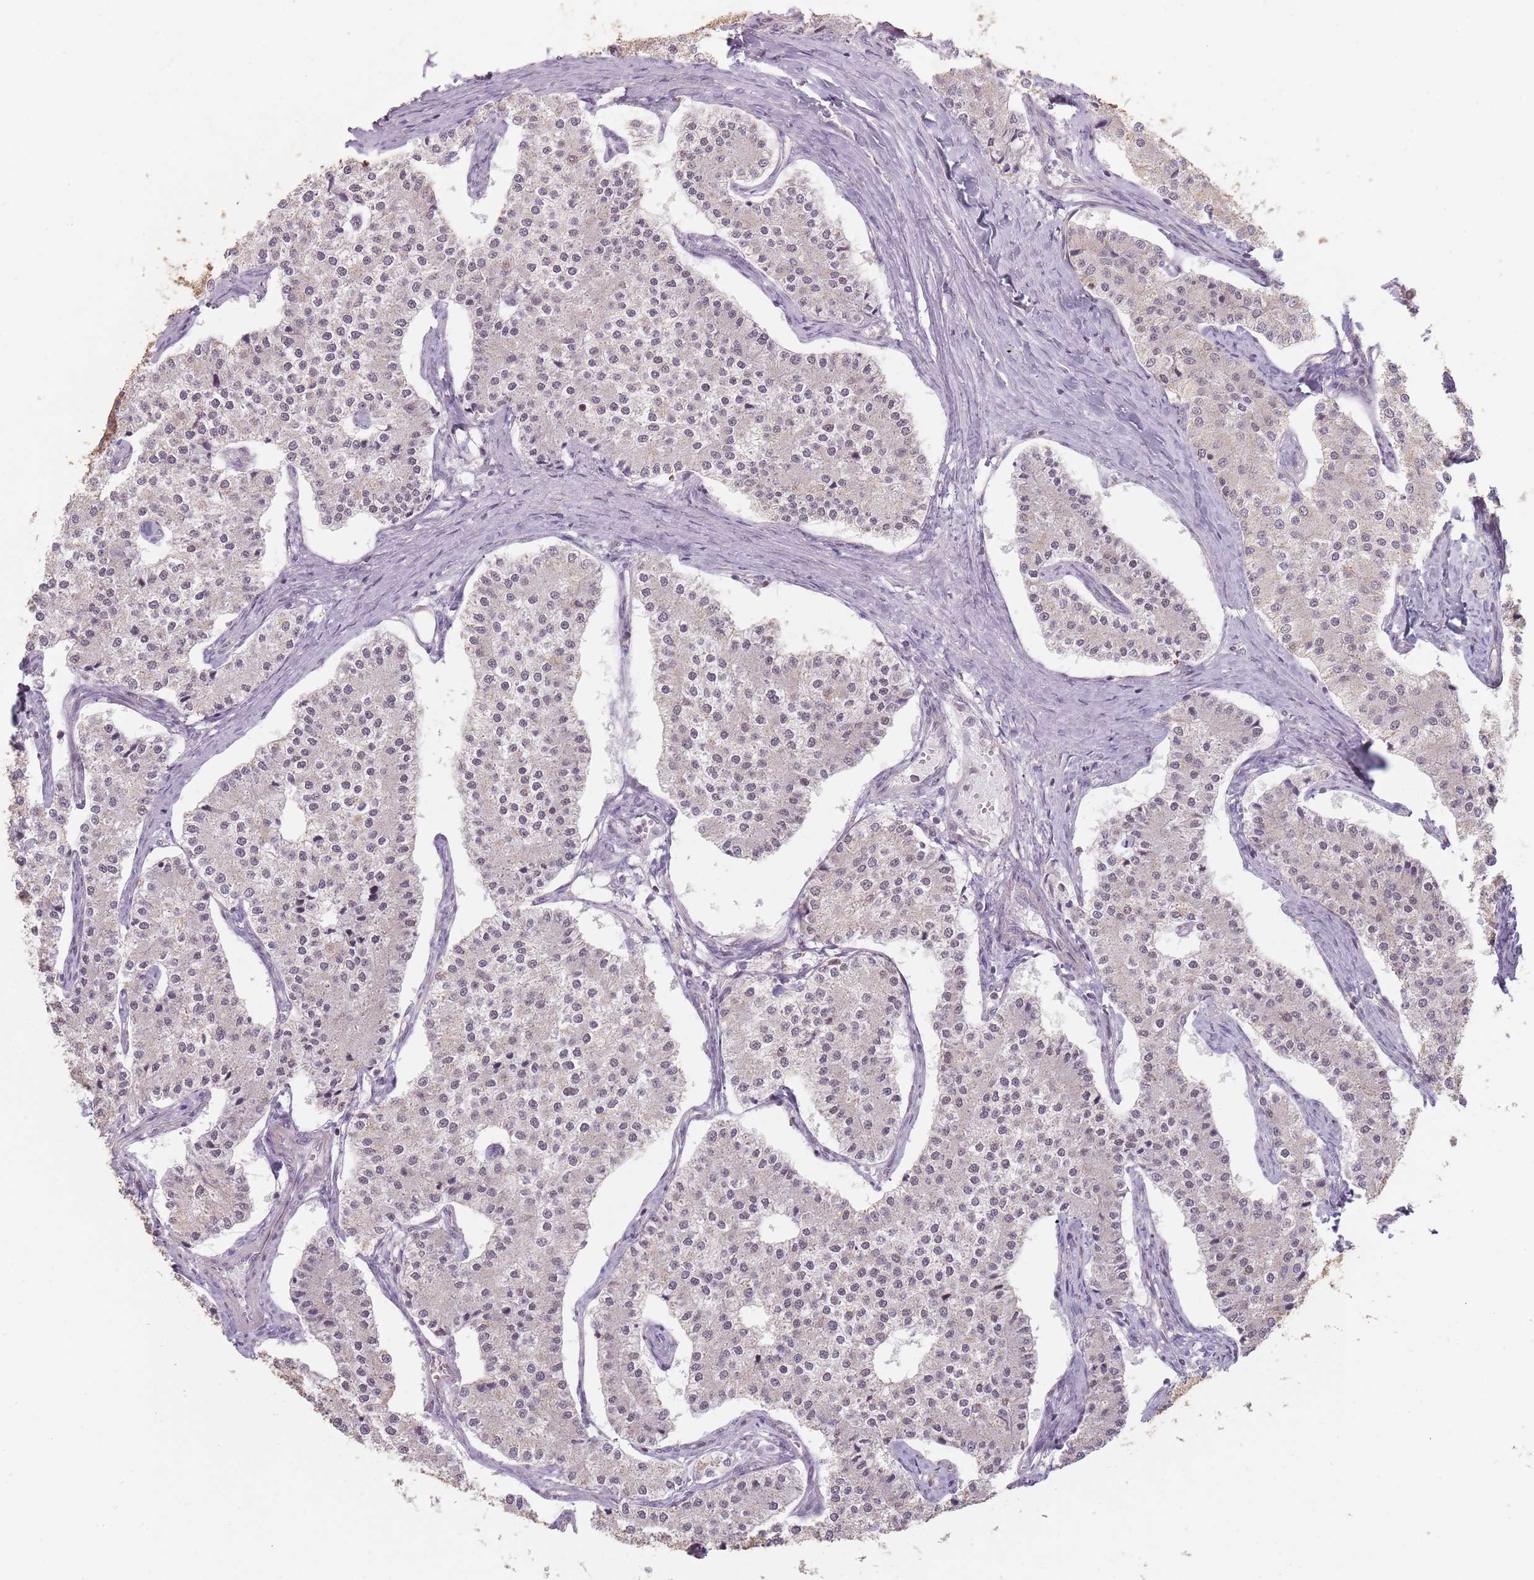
{"staining": {"intensity": "weak", "quantity": ">75%", "location": "nuclear"}, "tissue": "carcinoid", "cell_type": "Tumor cells", "image_type": "cancer", "snomed": [{"axis": "morphology", "description": "Carcinoid, malignant, NOS"}, {"axis": "topography", "description": "Colon"}], "caption": "Immunohistochemical staining of human carcinoid demonstrates weak nuclear protein positivity in about >75% of tumor cells.", "gene": "VPS52", "patient": {"sex": "female", "age": 52}}